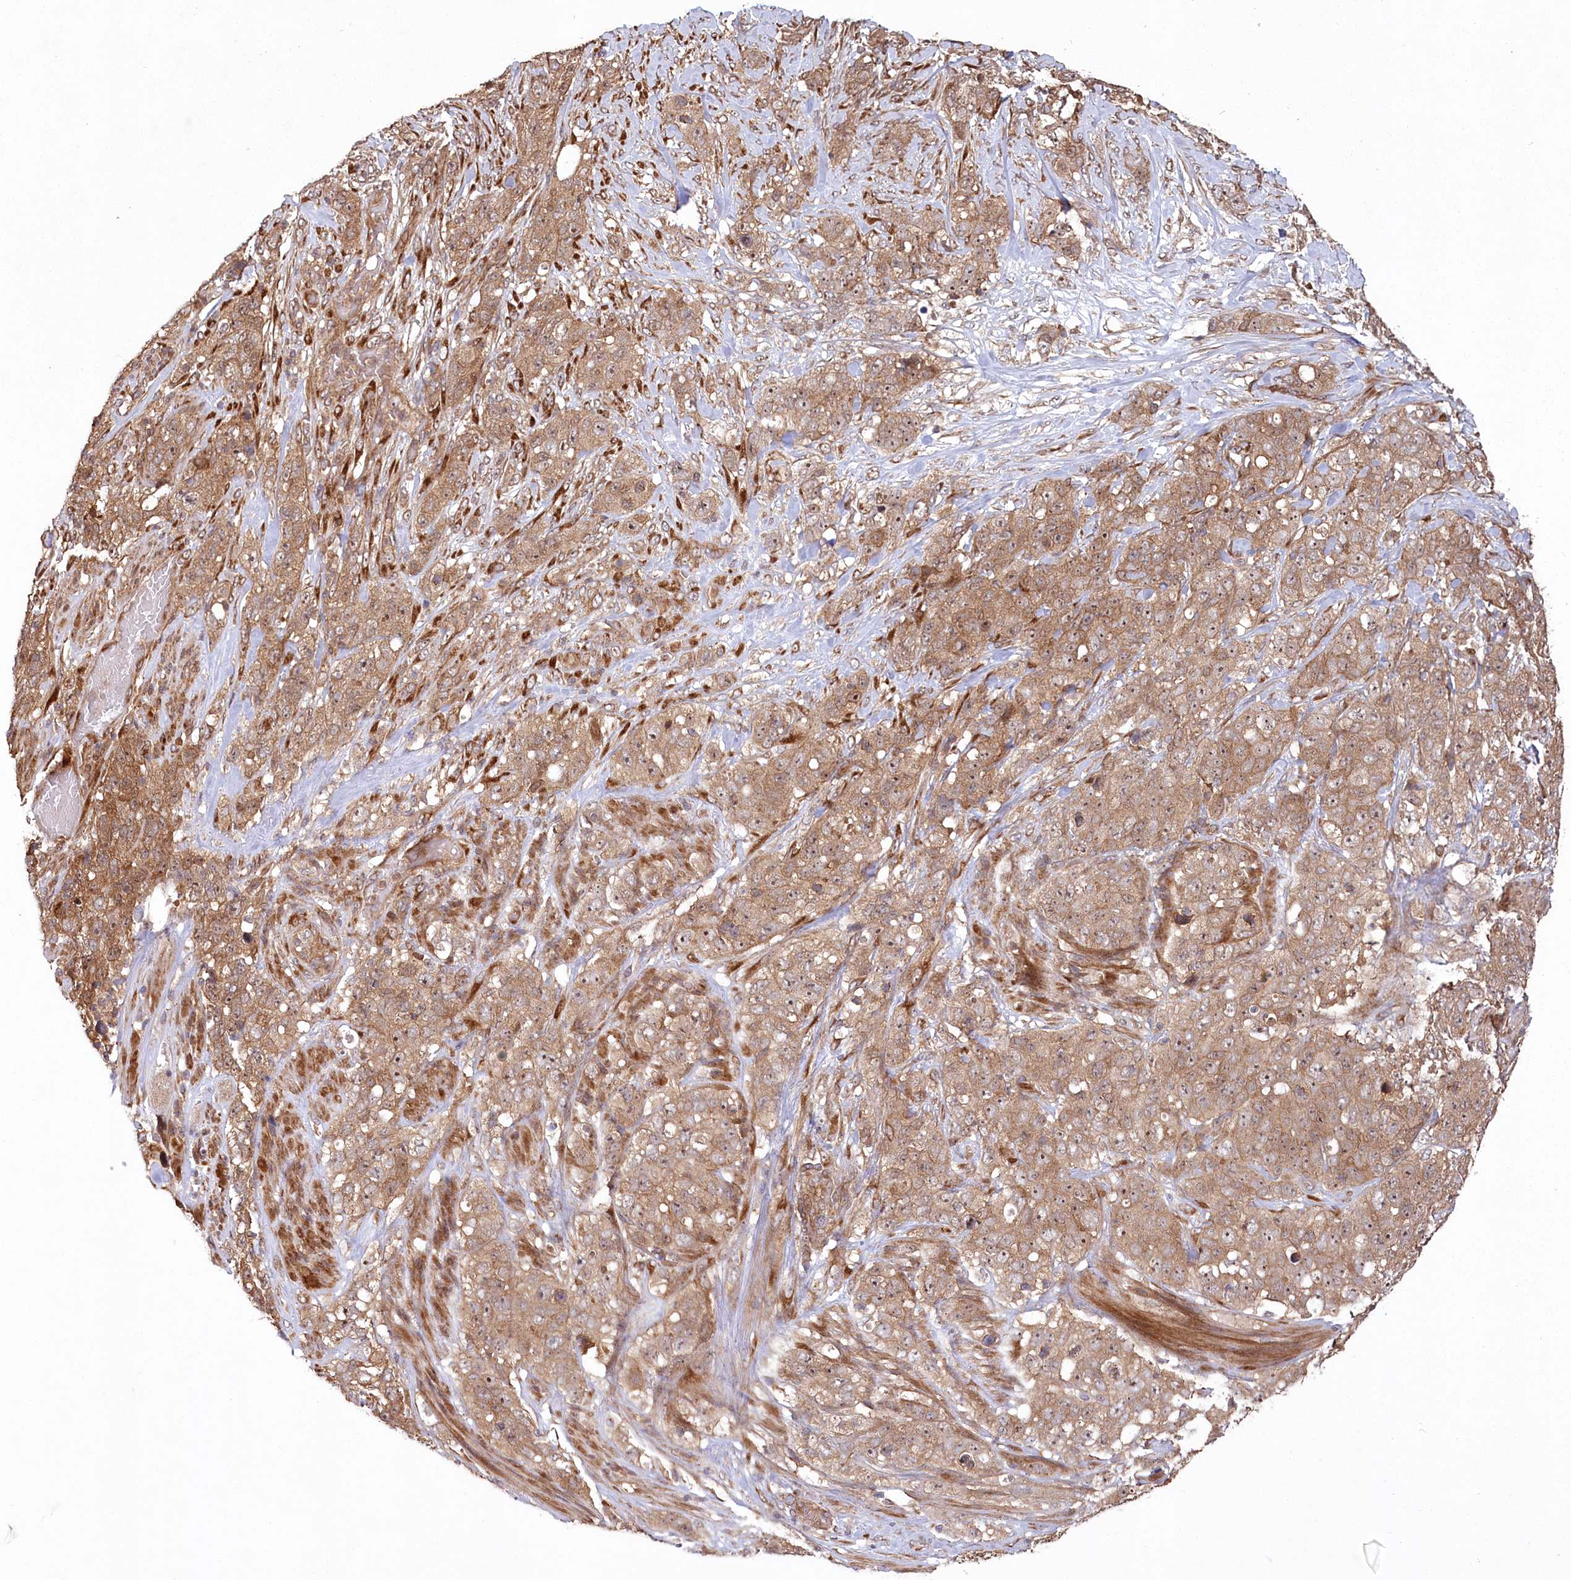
{"staining": {"intensity": "moderate", "quantity": ">75%", "location": "cytoplasmic/membranous,nuclear"}, "tissue": "stomach cancer", "cell_type": "Tumor cells", "image_type": "cancer", "snomed": [{"axis": "morphology", "description": "Adenocarcinoma, NOS"}, {"axis": "topography", "description": "Stomach"}], "caption": "IHC photomicrograph of human stomach adenocarcinoma stained for a protein (brown), which shows medium levels of moderate cytoplasmic/membranous and nuclear expression in approximately >75% of tumor cells.", "gene": "TBCA", "patient": {"sex": "male", "age": 48}}